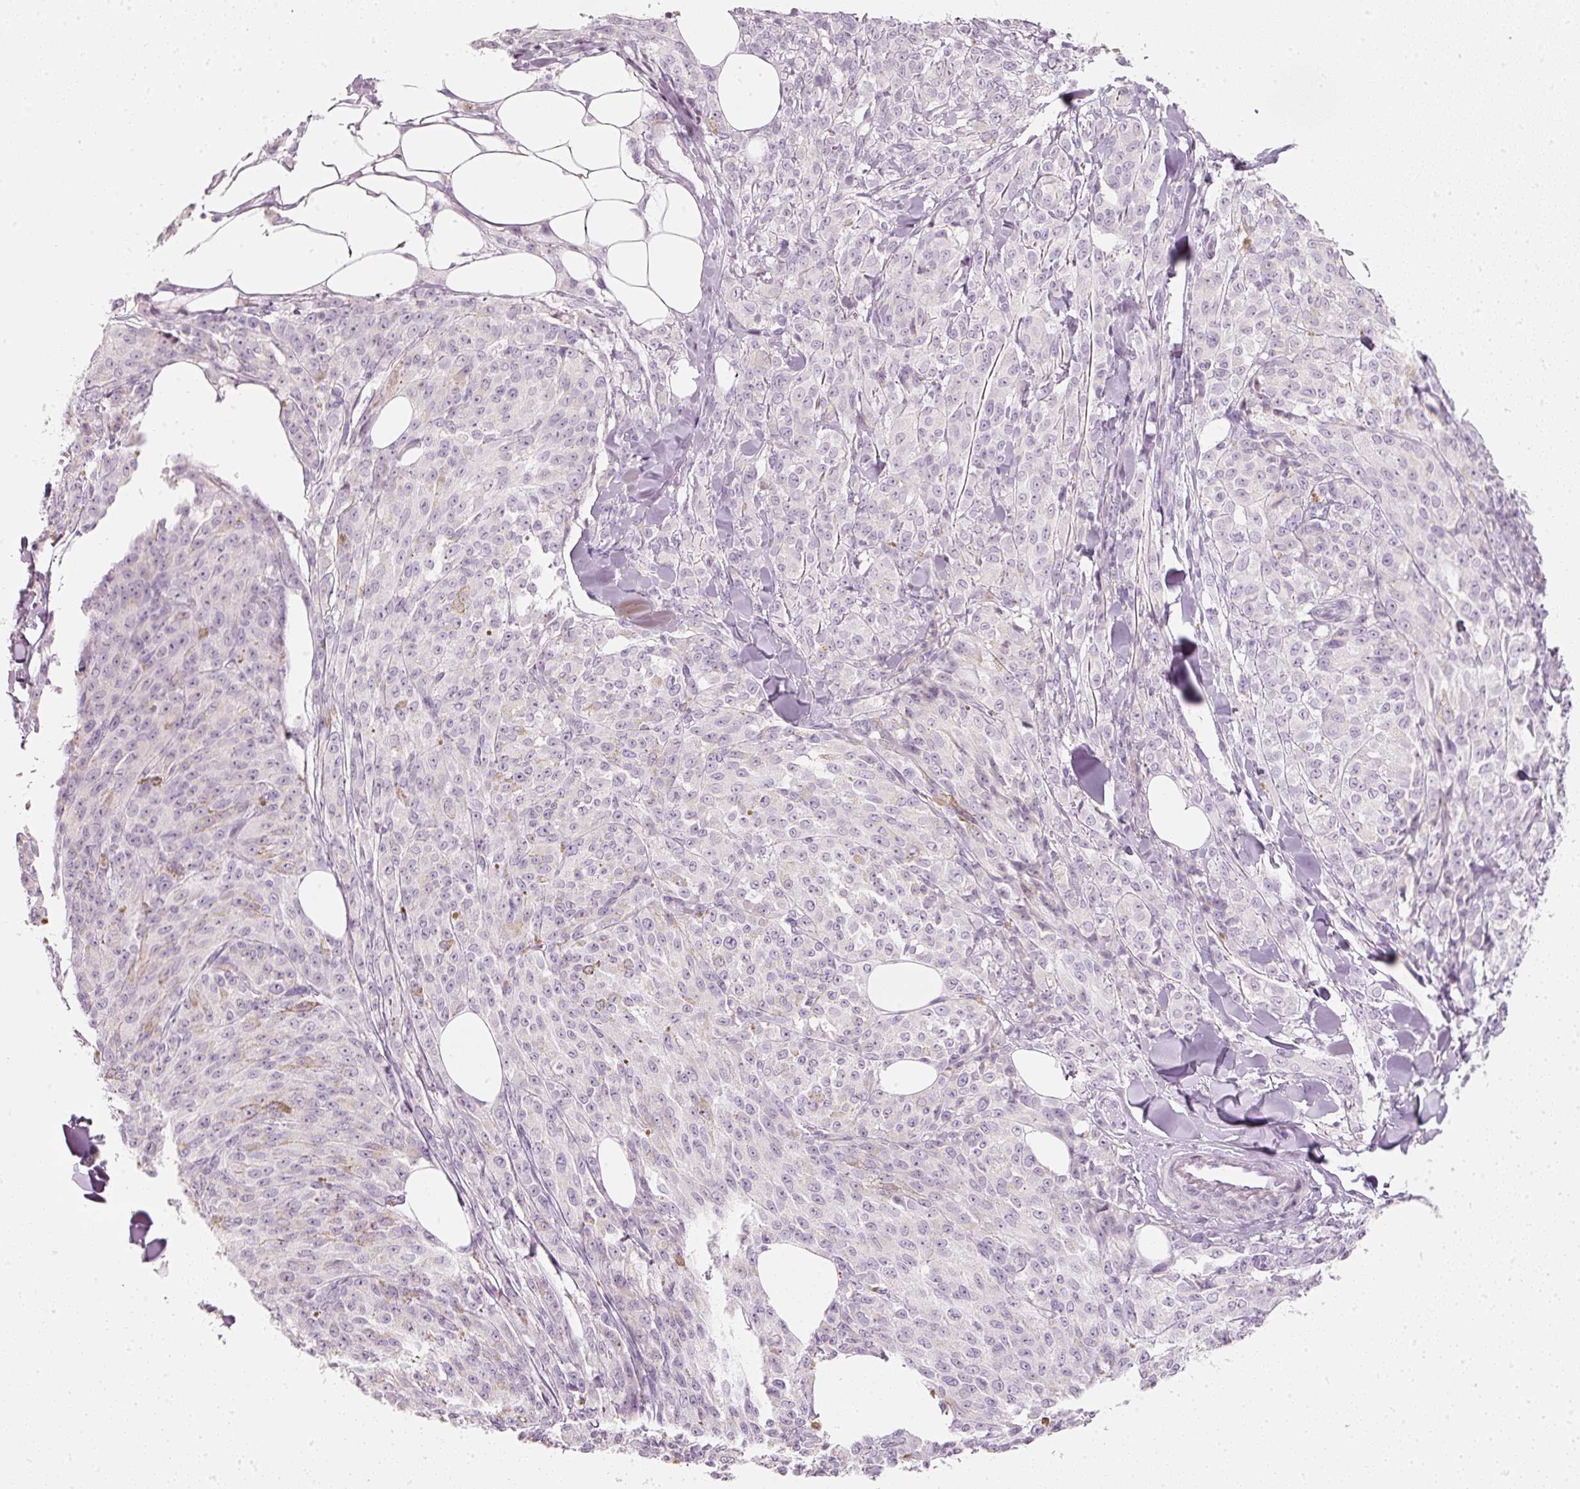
{"staining": {"intensity": "negative", "quantity": "none", "location": "none"}, "tissue": "melanoma", "cell_type": "Tumor cells", "image_type": "cancer", "snomed": [{"axis": "morphology", "description": "Malignant melanoma, NOS"}, {"axis": "topography", "description": "Skin"}], "caption": "An immunohistochemistry (IHC) histopathology image of melanoma is shown. There is no staining in tumor cells of melanoma.", "gene": "LECT2", "patient": {"sex": "female", "age": 52}}